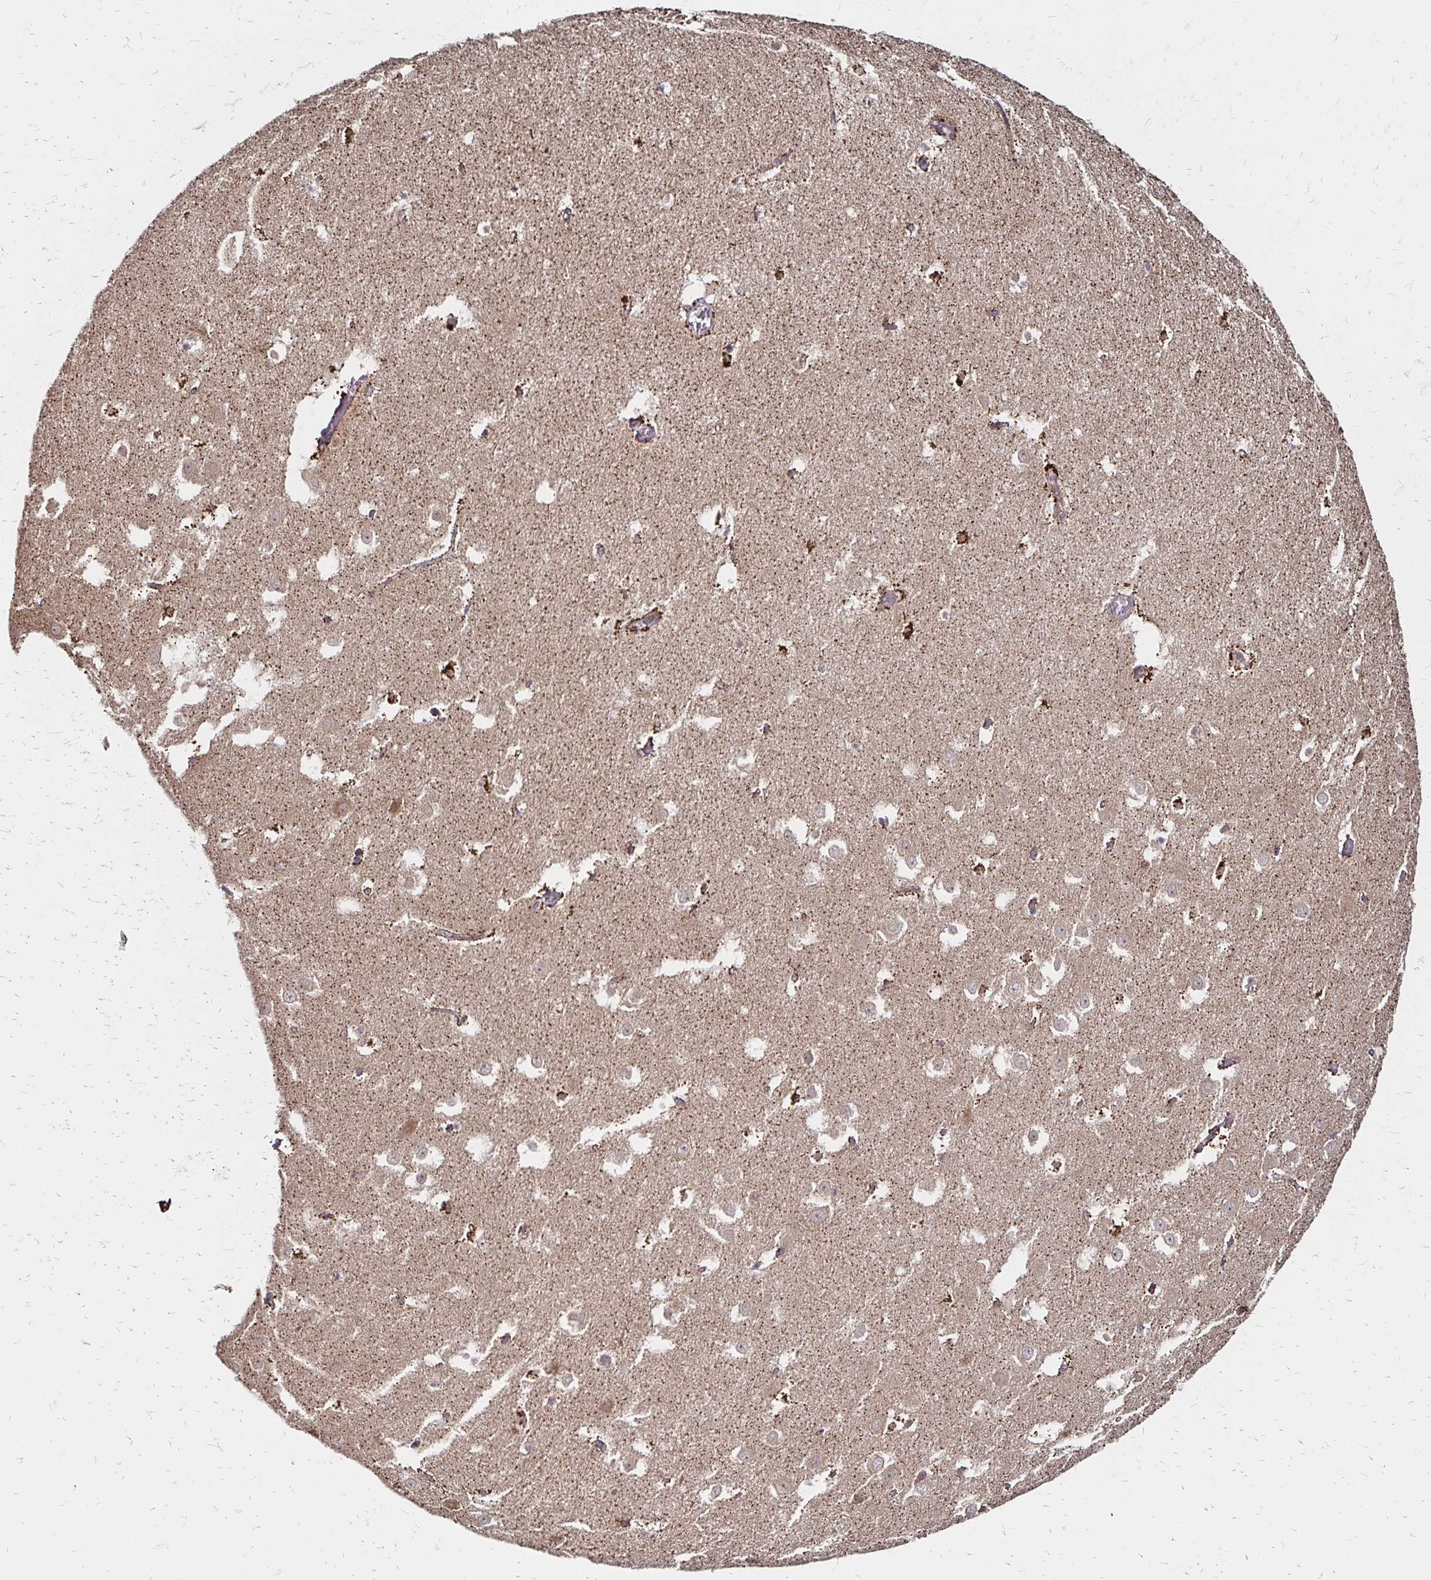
{"staining": {"intensity": "negative", "quantity": "none", "location": "none"}, "tissue": "hippocampus", "cell_type": "Glial cells", "image_type": "normal", "snomed": [{"axis": "morphology", "description": "Normal tissue, NOS"}, {"axis": "topography", "description": "Hippocampus"}], "caption": "DAB immunohistochemical staining of unremarkable hippocampus exhibits no significant positivity in glial cells.", "gene": "ZW10", "patient": {"sex": "female", "age": 52}}